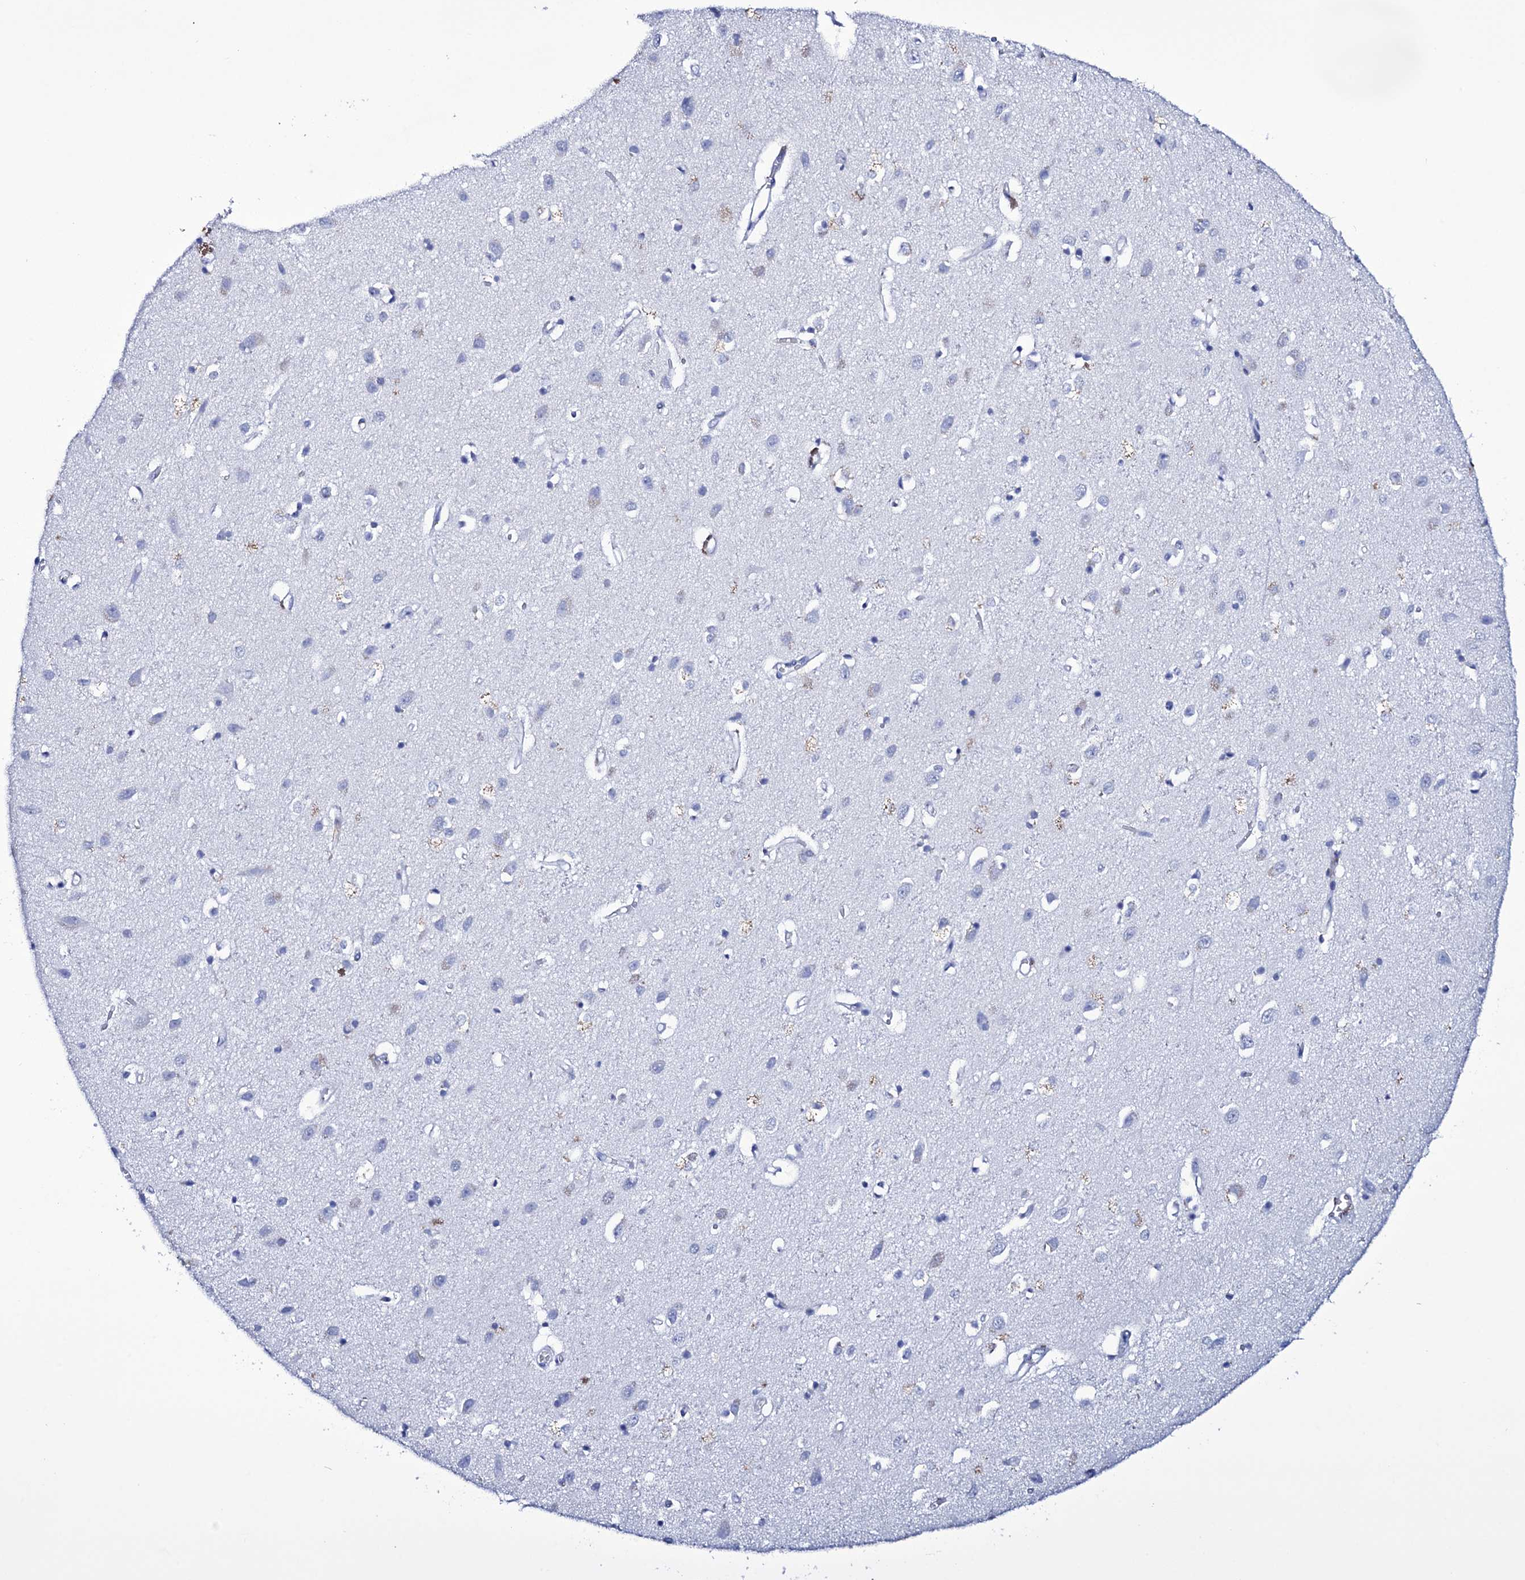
{"staining": {"intensity": "negative", "quantity": "none", "location": "none"}, "tissue": "cerebral cortex", "cell_type": "Endothelial cells", "image_type": "normal", "snomed": [{"axis": "morphology", "description": "Normal tissue, NOS"}, {"axis": "topography", "description": "Cerebral cortex"}], "caption": "This is an immunohistochemistry (IHC) histopathology image of unremarkable cerebral cortex. There is no positivity in endothelial cells.", "gene": "ITPRID2", "patient": {"sex": "female", "age": 64}}